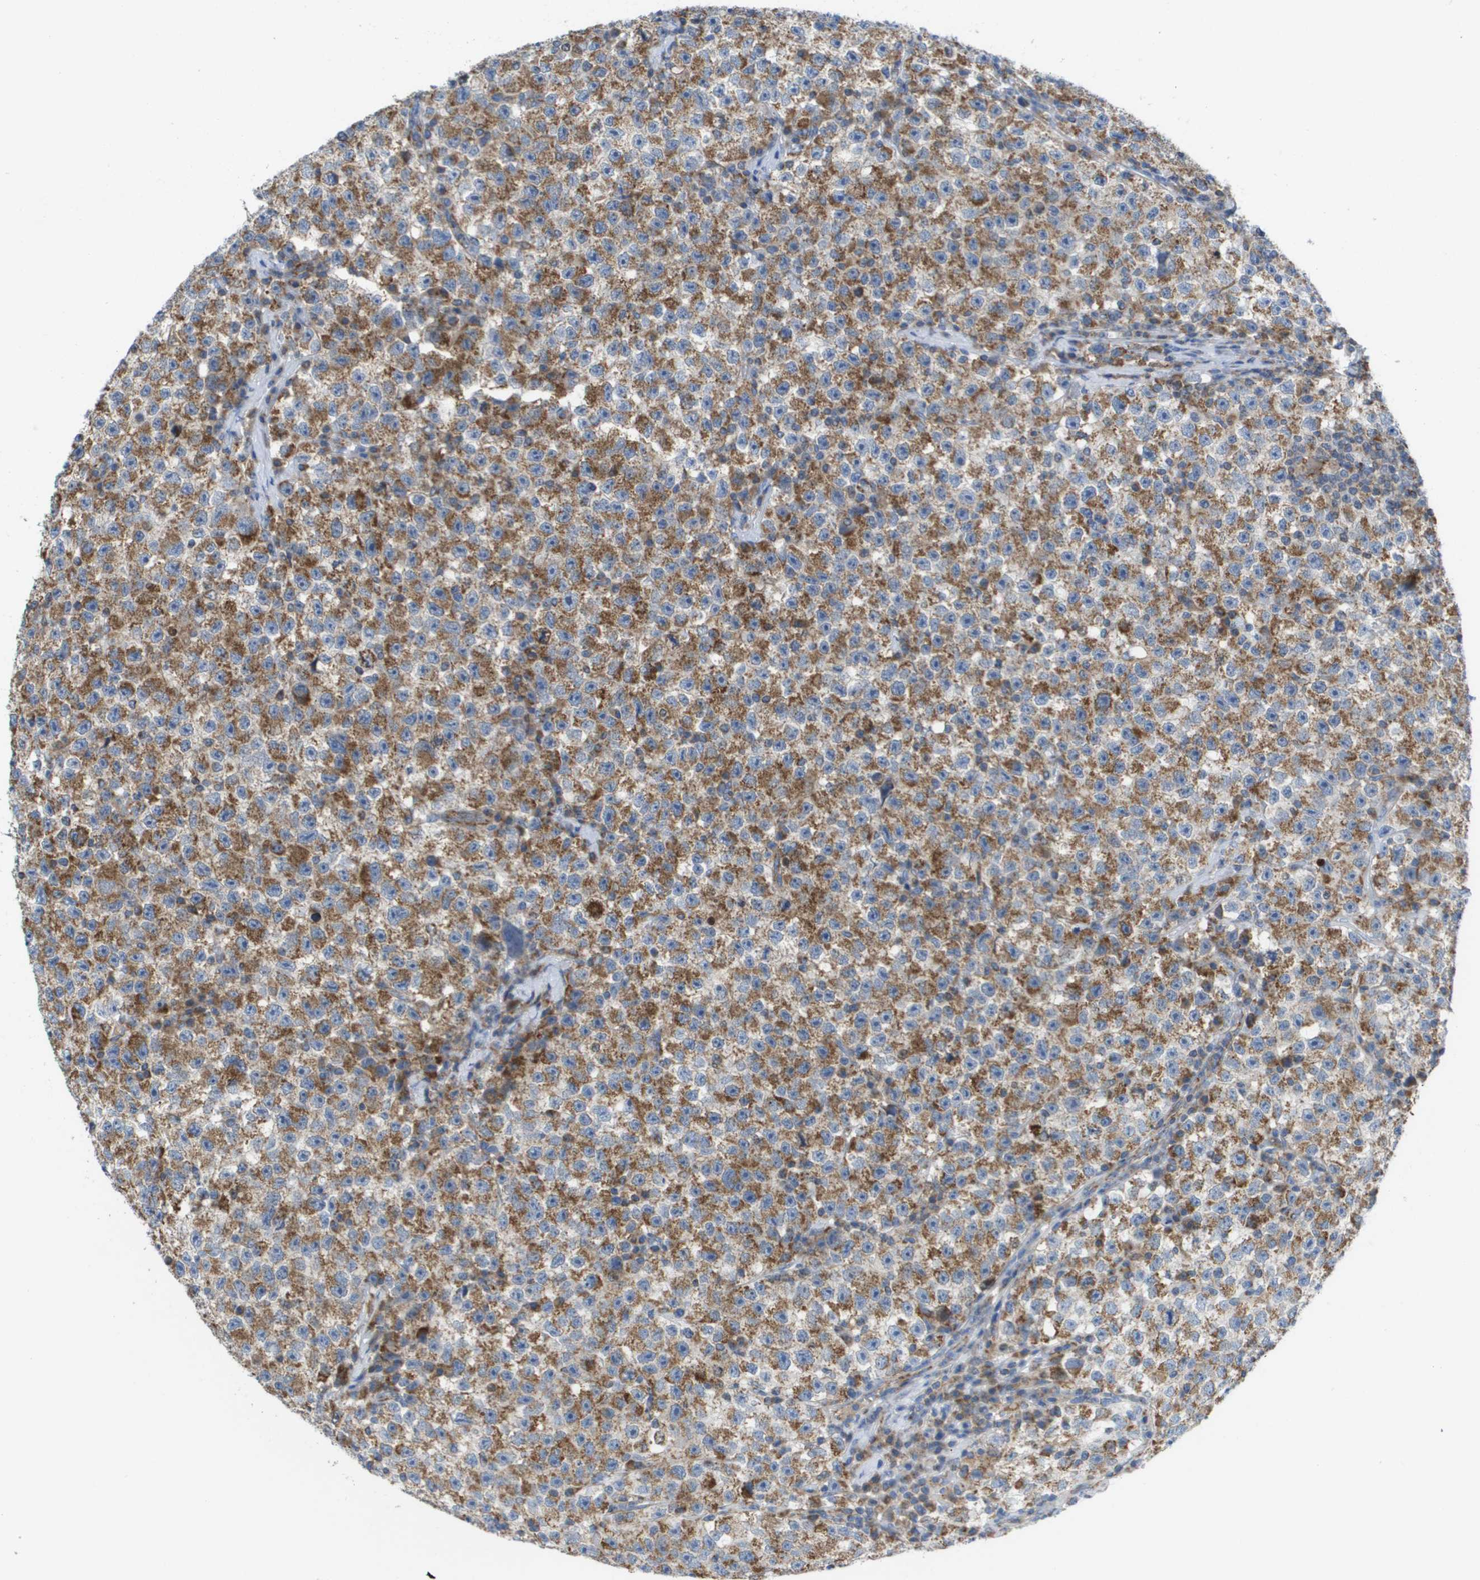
{"staining": {"intensity": "moderate", "quantity": ">75%", "location": "cytoplasmic/membranous"}, "tissue": "testis cancer", "cell_type": "Tumor cells", "image_type": "cancer", "snomed": [{"axis": "morphology", "description": "Seminoma, NOS"}, {"axis": "topography", "description": "Testis"}], "caption": "Brown immunohistochemical staining in testis cancer (seminoma) exhibits moderate cytoplasmic/membranous expression in approximately >75% of tumor cells.", "gene": "FIS1", "patient": {"sex": "male", "age": 22}}